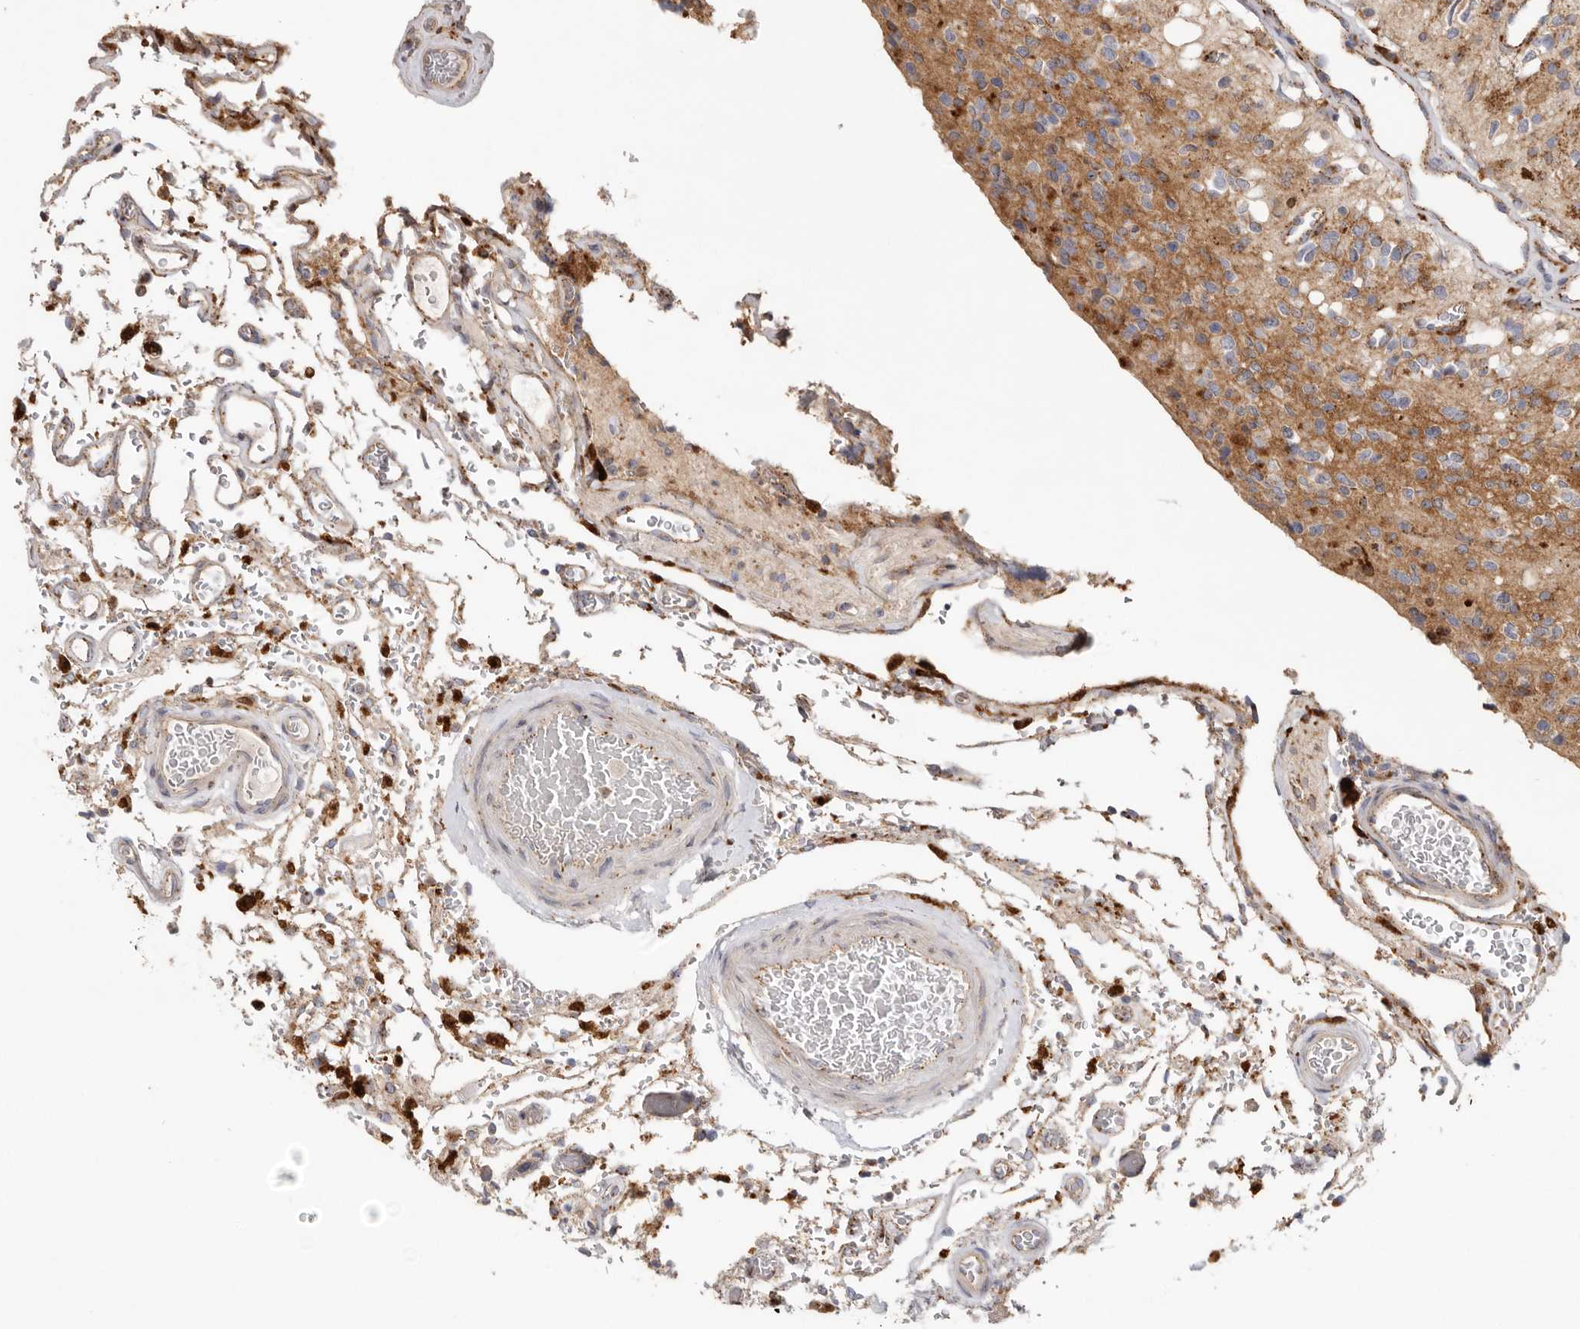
{"staining": {"intensity": "moderate", "quantity": ">75%", "location": "cytoplasmic/membranous"}, "tissue": "glioma", "cell_type": "Tumor cells", "image_type": "cancer", "snomed": [{"axis": "morphology", "description": "Glioma, malignant, High grade"}, {"axis": "topography", "description": "Brain"}], "caption": "A histopathology image of human glioma stained for a protein demonstrates moderate cytoplasmic/membranous brown staining in tumor cells.", "gene": "GRN", "patient": {"sex": "male", "age": 34}}